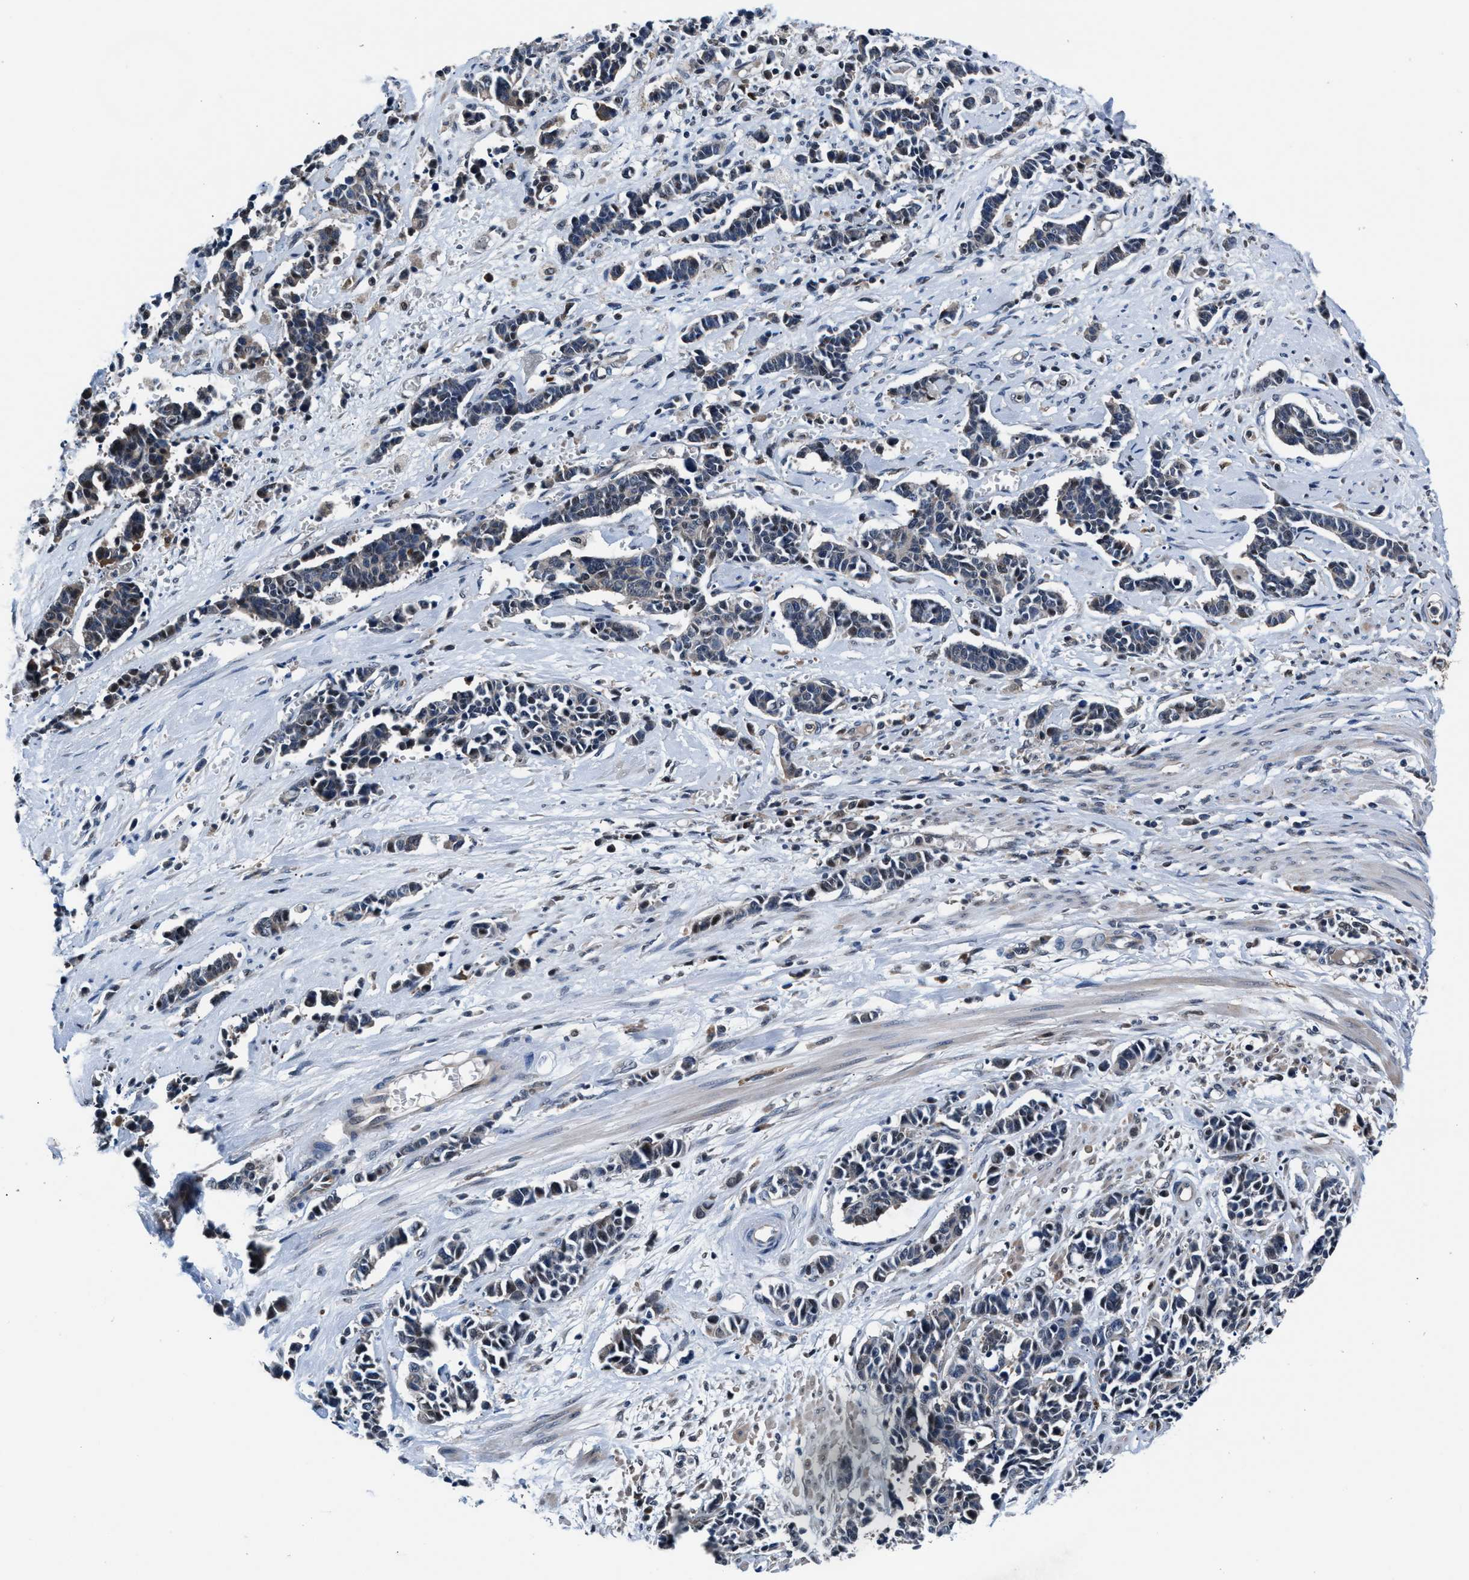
{"staining": {"intensity": "negative", "quantity": "none", "location": "none"}, "tissue": "cervical cancer", "cell_type": "Tumor cells", "image_type": "cancer", "snomed": [{"axis": "morphology", "description": "Squamous cell carcinoma, NOS"}, {"axis": "topography", "description": "Cervix"}], "caption": "This is a micrograph of immunohistochemistry (IHC) staining of cervical cancer, which shows no positivity in tumor cells.", "gene": "PRPSAP2", "patient": {"sex": "female", "age": 35}}